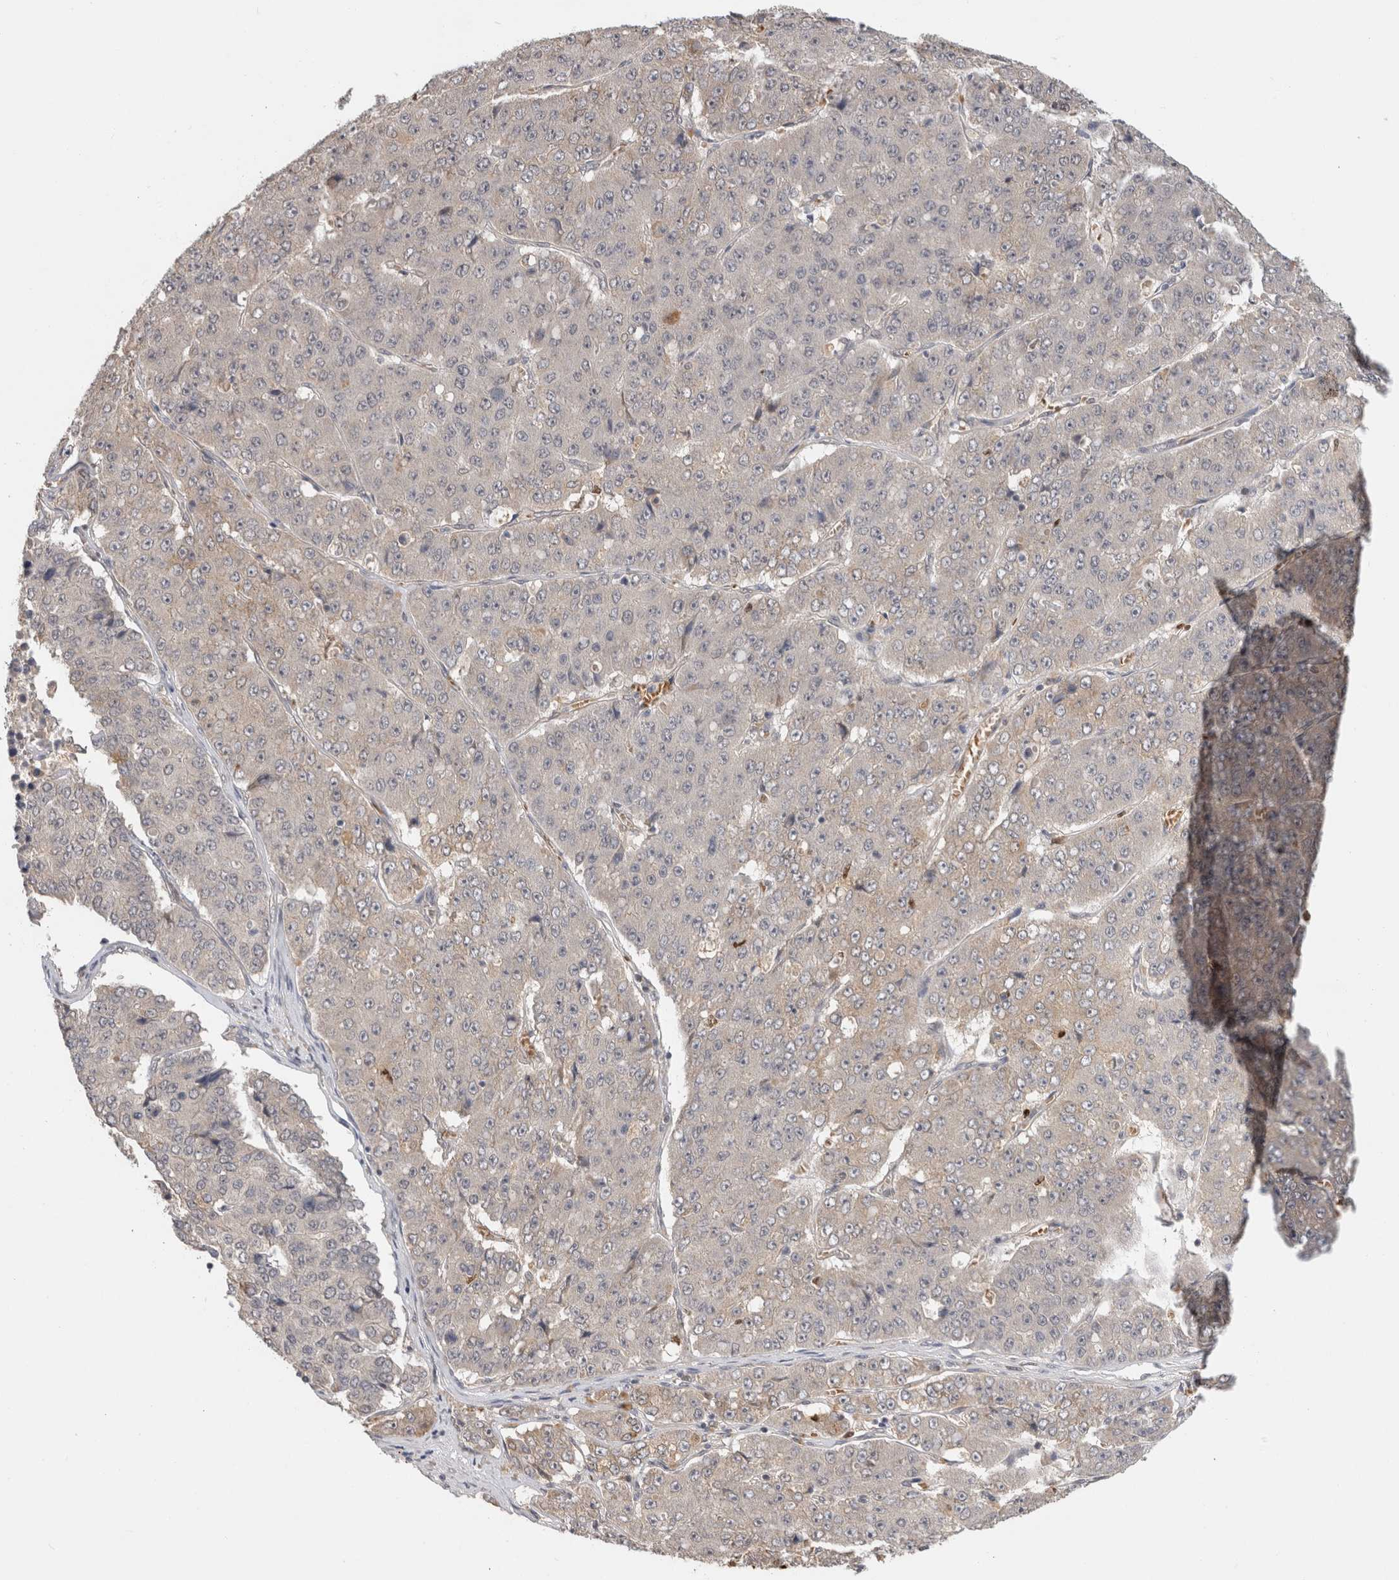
{"staining": {"intensity": "weak", "quantity": "<25%", "location": "cytoplasmic/membranous"}, "tissue": "pancreatic cancer", "cell_type": "Tumor cells", "image_type": "cancer", "snomed": [{"axis": "morphology", "description": "Adenocarcinoma, NOS"}, {"axis": "topography", "description": "Pancreas"}], "caption": "IHC image of human pancreatic adenocarcinoma stained for a protein (brown), which shows no positivity in tumor cells. (Brightfield microscopy of DAB immunohistochemistry at high magnification).", "gene": "APOL2", "patient": {"sex": "male", "age": 50}}